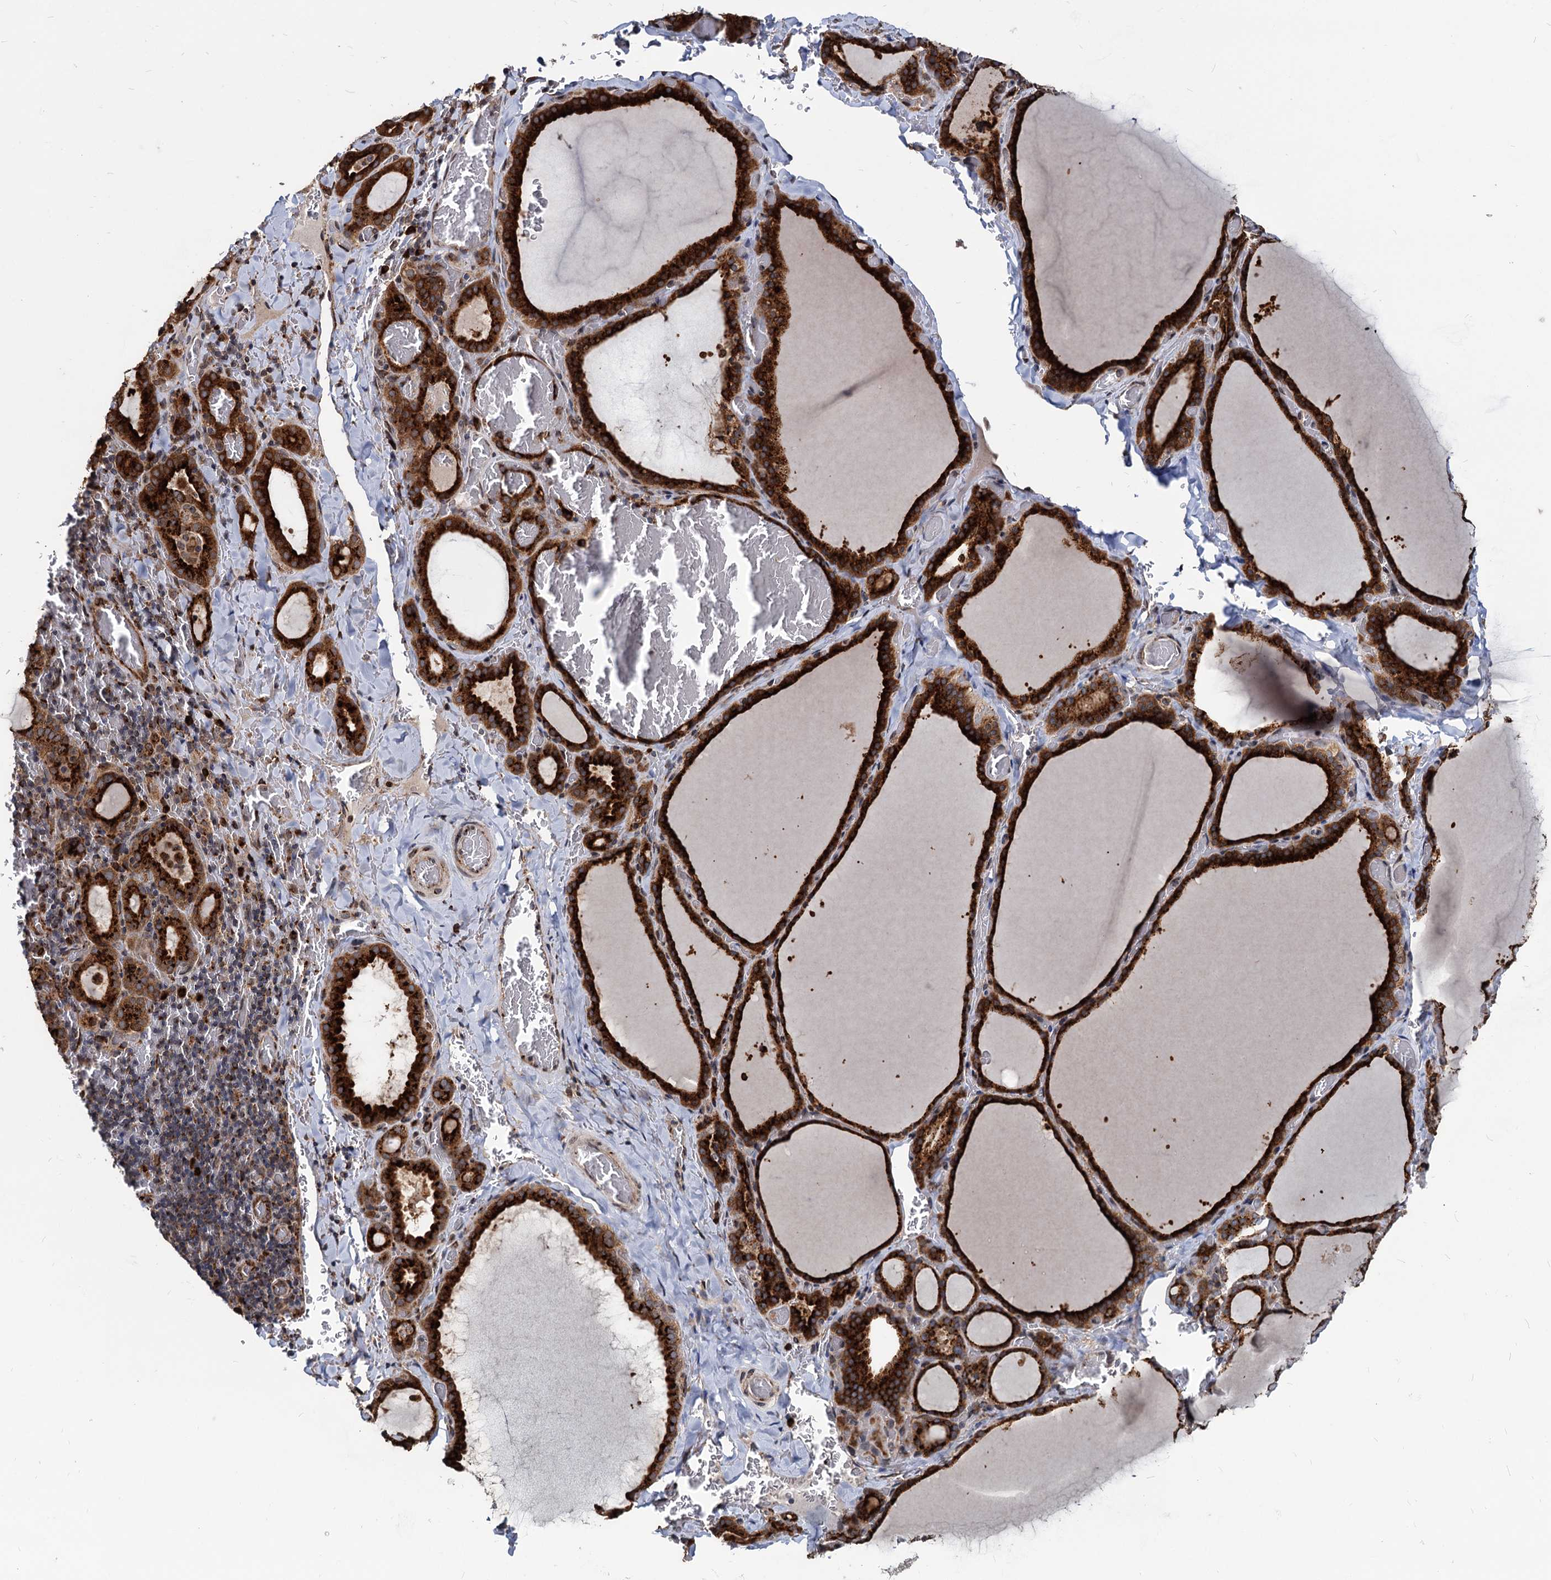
{"staining": {"intensity": "strong", "quantity": ">75%", "location": "cytoplasmic/membranous"}, "tissue": "thyroid gland", "cell_type": "Glandular cells", "image_type": "normal", "snomed": [{"axis": "morphology", "description": "Normal tissue, NOS"}, {"axis": "topography", "description": "Thyroid gland"}], "caption": "Strong cytoplasmic/membranous protein expression is present in about >75% of glandular cells in thyroid gland. The staining was performed using DAB to visualize the protein expression in brown, while the nuclei were stained in blue with hematoxylin (Magnification: 20x).", "gene": "SAAL1", "patient": {"sex": "female", "age": 39}}